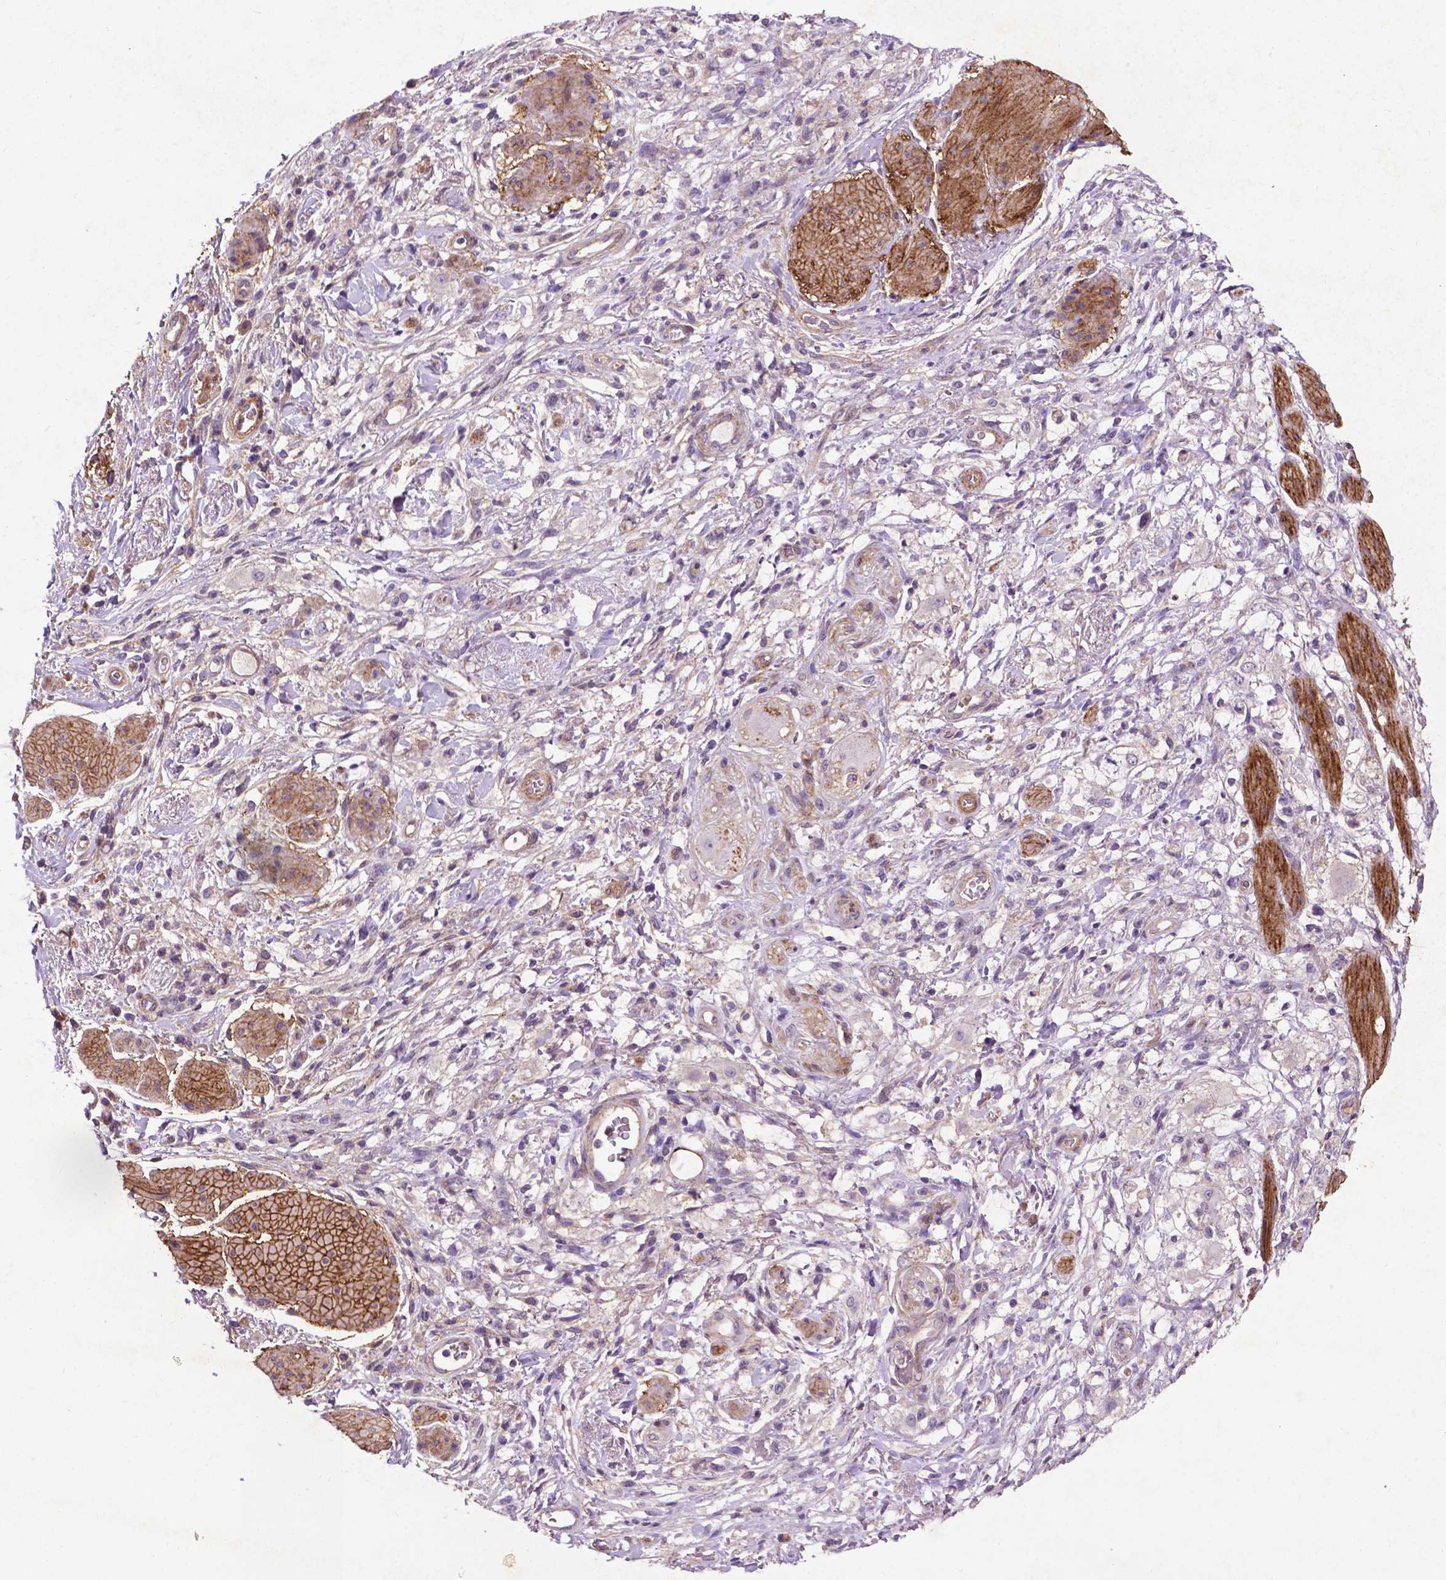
{"staining": {"intensity": "negative", "quantity": "none", "location": "none"}, "tissue": "stomach cancer", "cell_type": "Tumor cells", "image_type": "cancer", "snomed": [{"axis": "morphology", "description": "Adenocarcinoma, NOS"}, {"axis": "topography", "description": "Stomach"}], "caption": "Stomach cancer (adenocarcinoma) was stained to show a protein in brown. There is no significant staining in tumor cells.", "gene": "RRAS", "patient": {"sex": "female", "age": 60}}